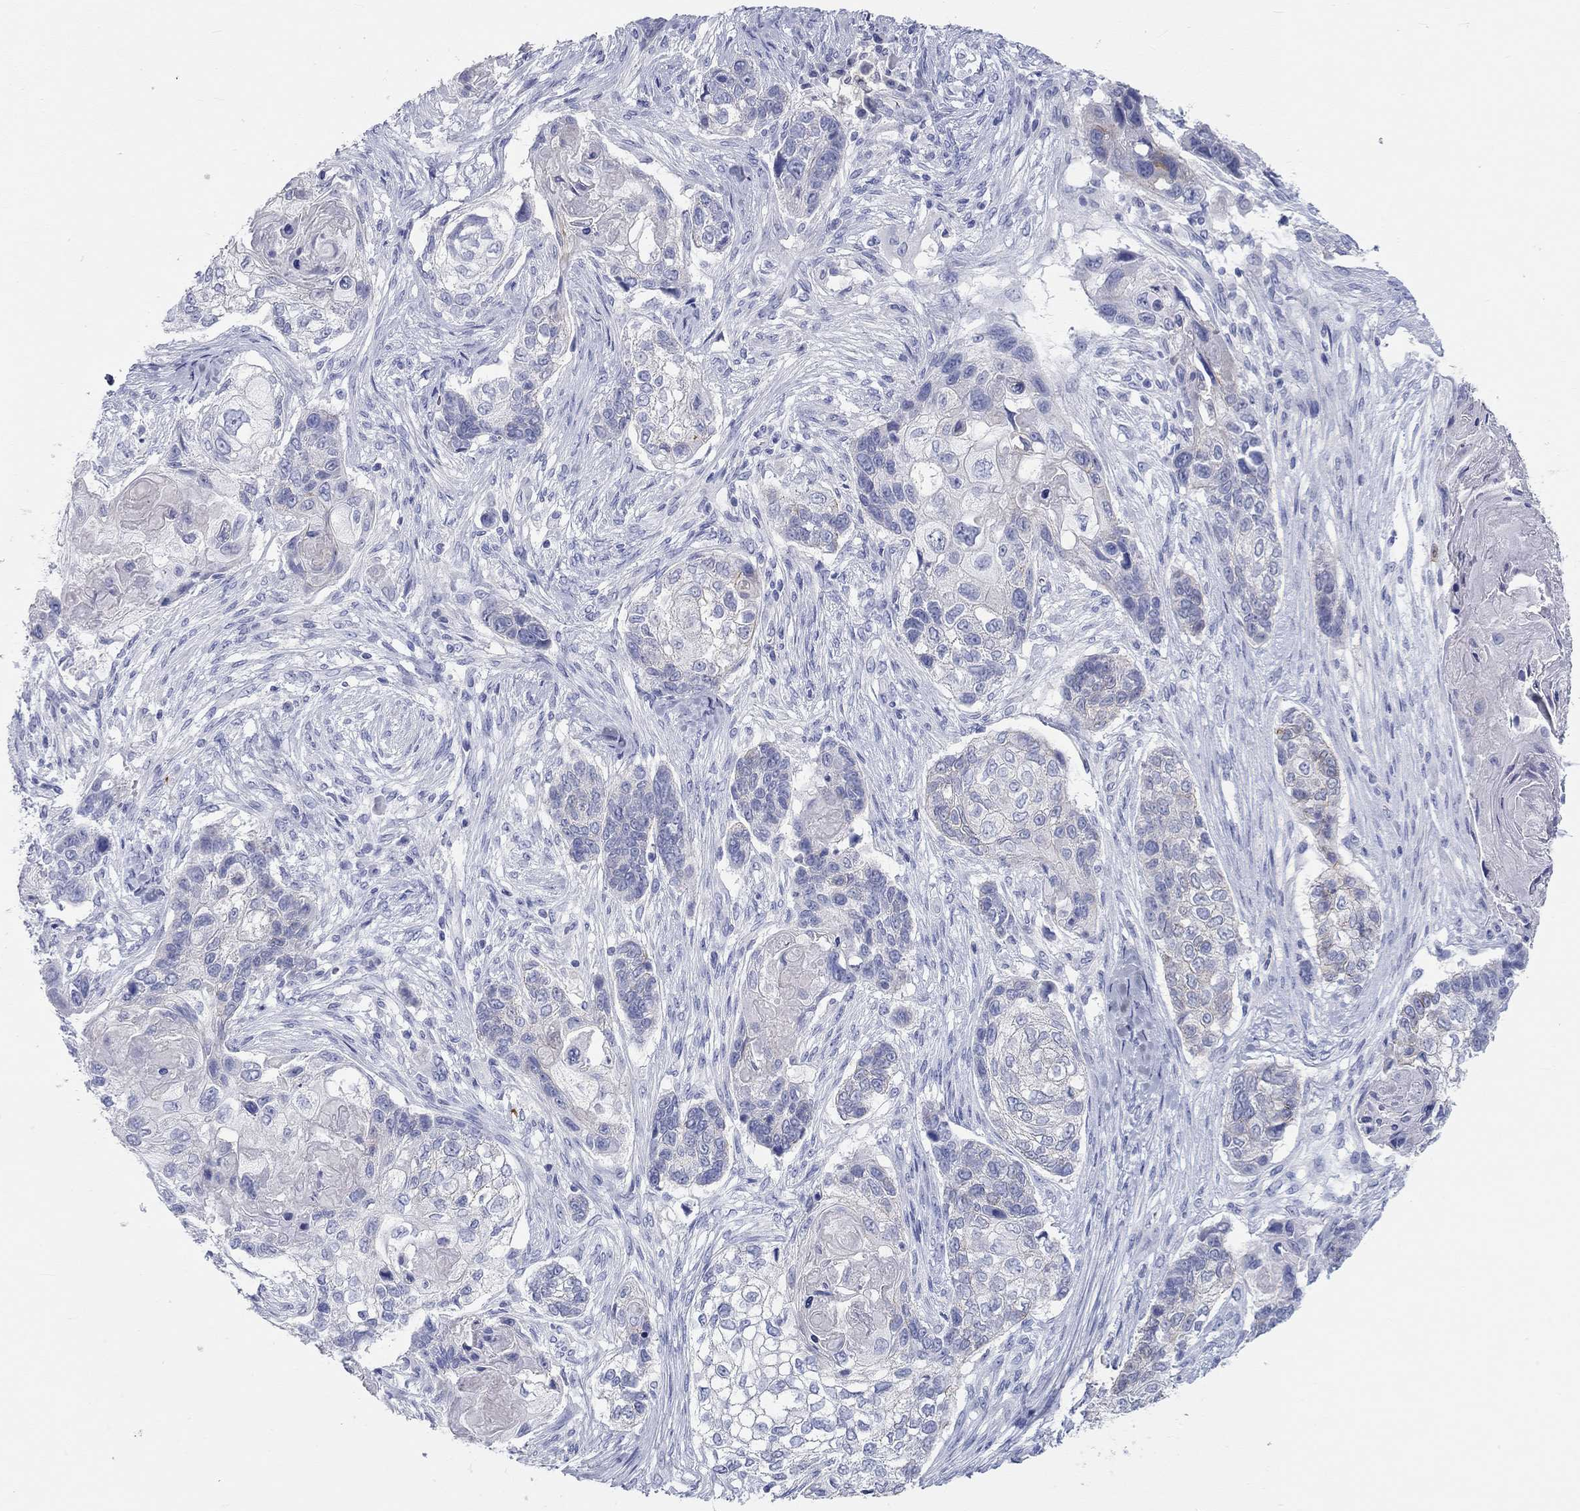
{"staining": {"intensity": "negative", "quantity": "none", "location": "none"}, "tissue": "lung cancer", "cell_type": "Tumor cells", "image_type": "cancer", "snomed": [{"axis": "morphology", "description": "Normal tissue, NOS"}, {"axis": "morphology", "description": "Squamous cell carcinoma, NOS"}, {"axis": "topography", "description": "Bronchus"}, {"axis": "topography", "description": "Lung"}], "caption": "Photomicrograph shows no significant protein staining in tumor cells of lung cancer.", "gene": "SPATA9", "patient": {"sex": "male", "age": 69}}